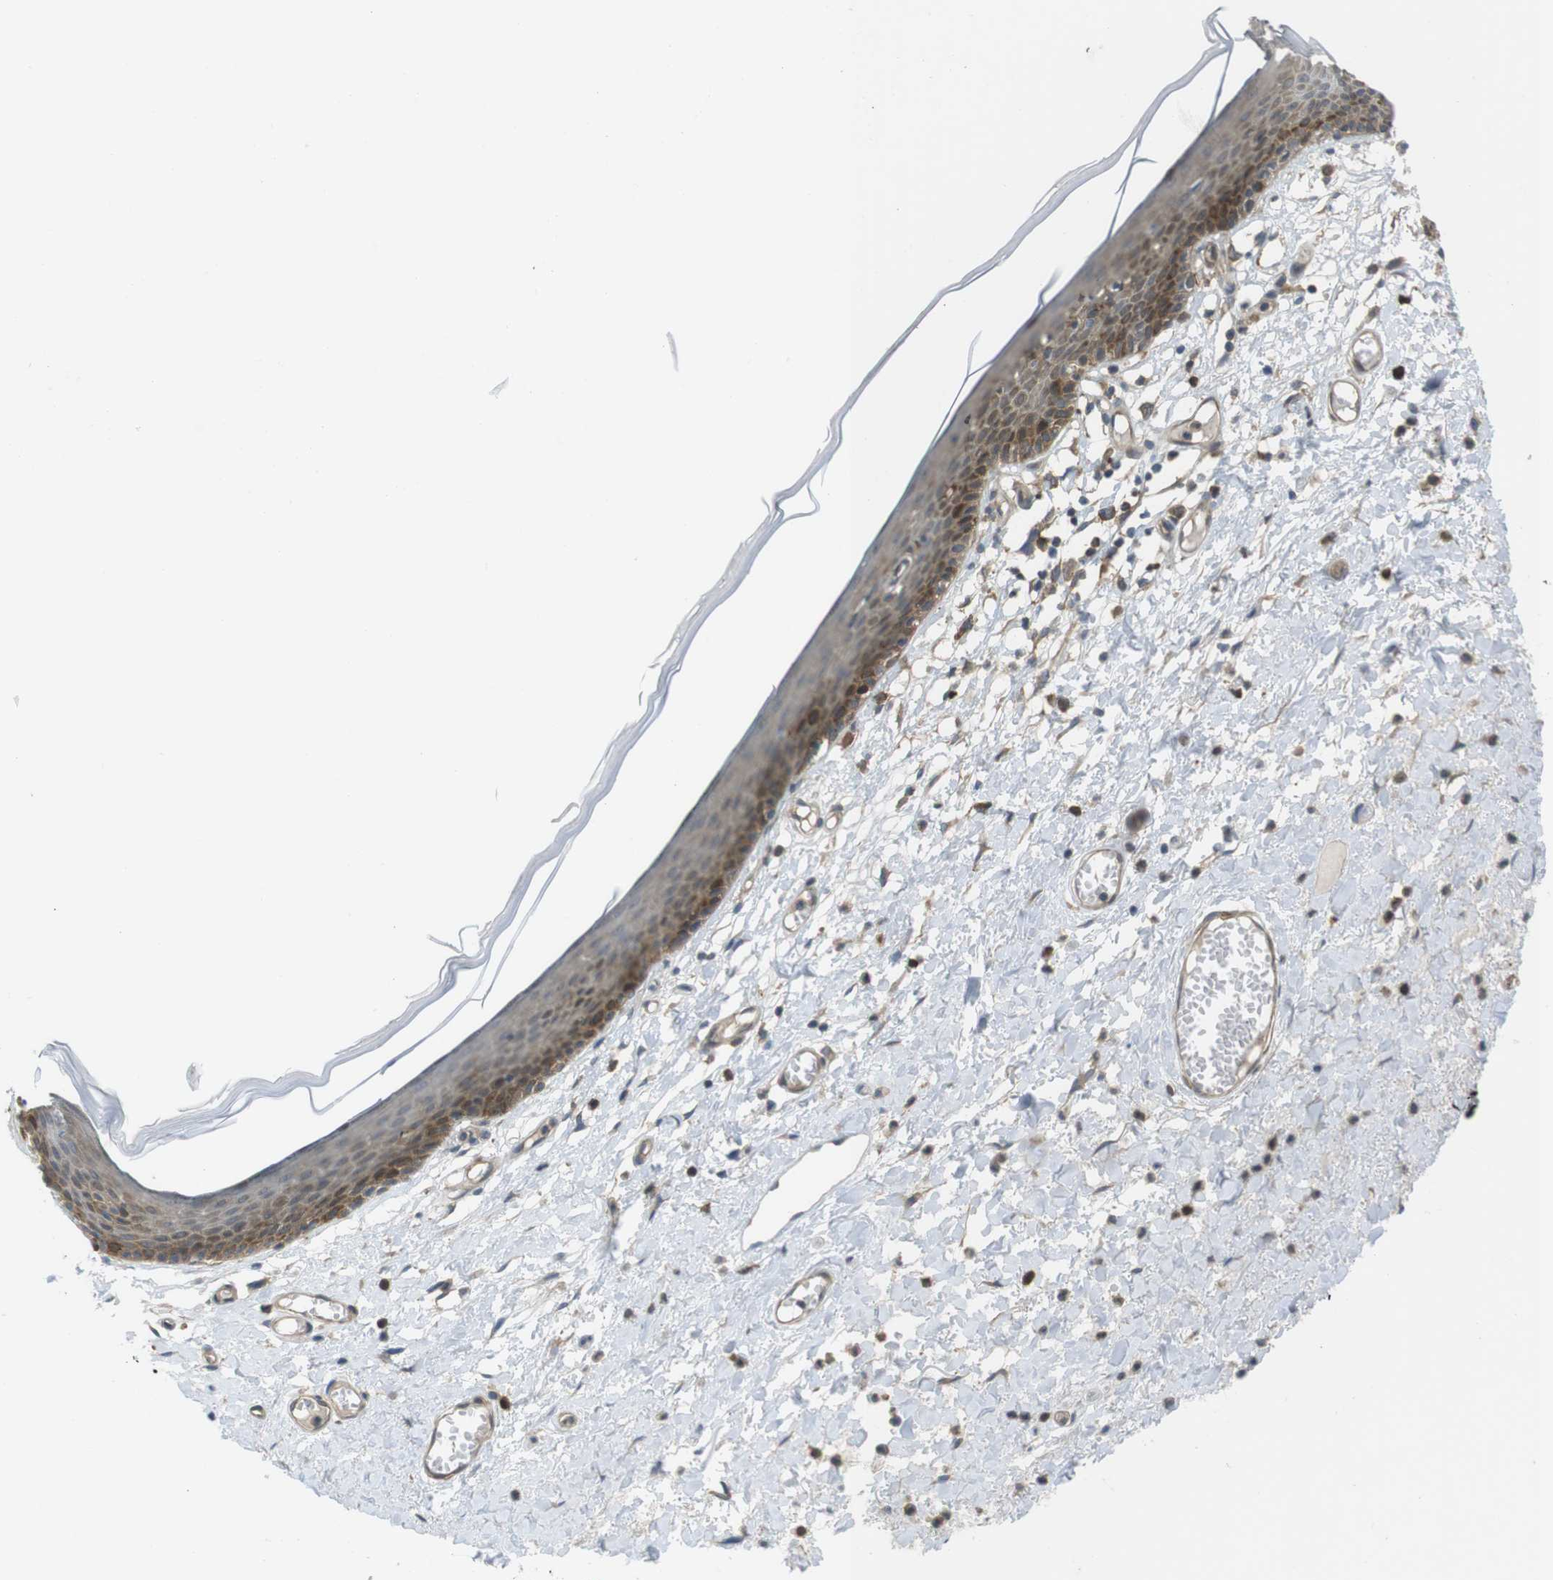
{"staining": {"intensity": "moderate", "quantity": "25%-75%", "location": "cytoplasmic/membranous"}, "tissue": "skin", "cell_type": "Epidermal cells", "image_type": "normal", "snomed": [{"axis": "morphology", "description": "Normal tissue, NOS"}, {"axis": "topography", "description": "Vulva"}], "caption": "High-power microscopy captured an immunohistochemistry micrograph of normal skin, revealing moderate cytoplasmic/membranous positivity in about 25%-75% of epidermal cells.", "gene": "MTHFD1L", "patient": {"sex": "female", "age": 54}}